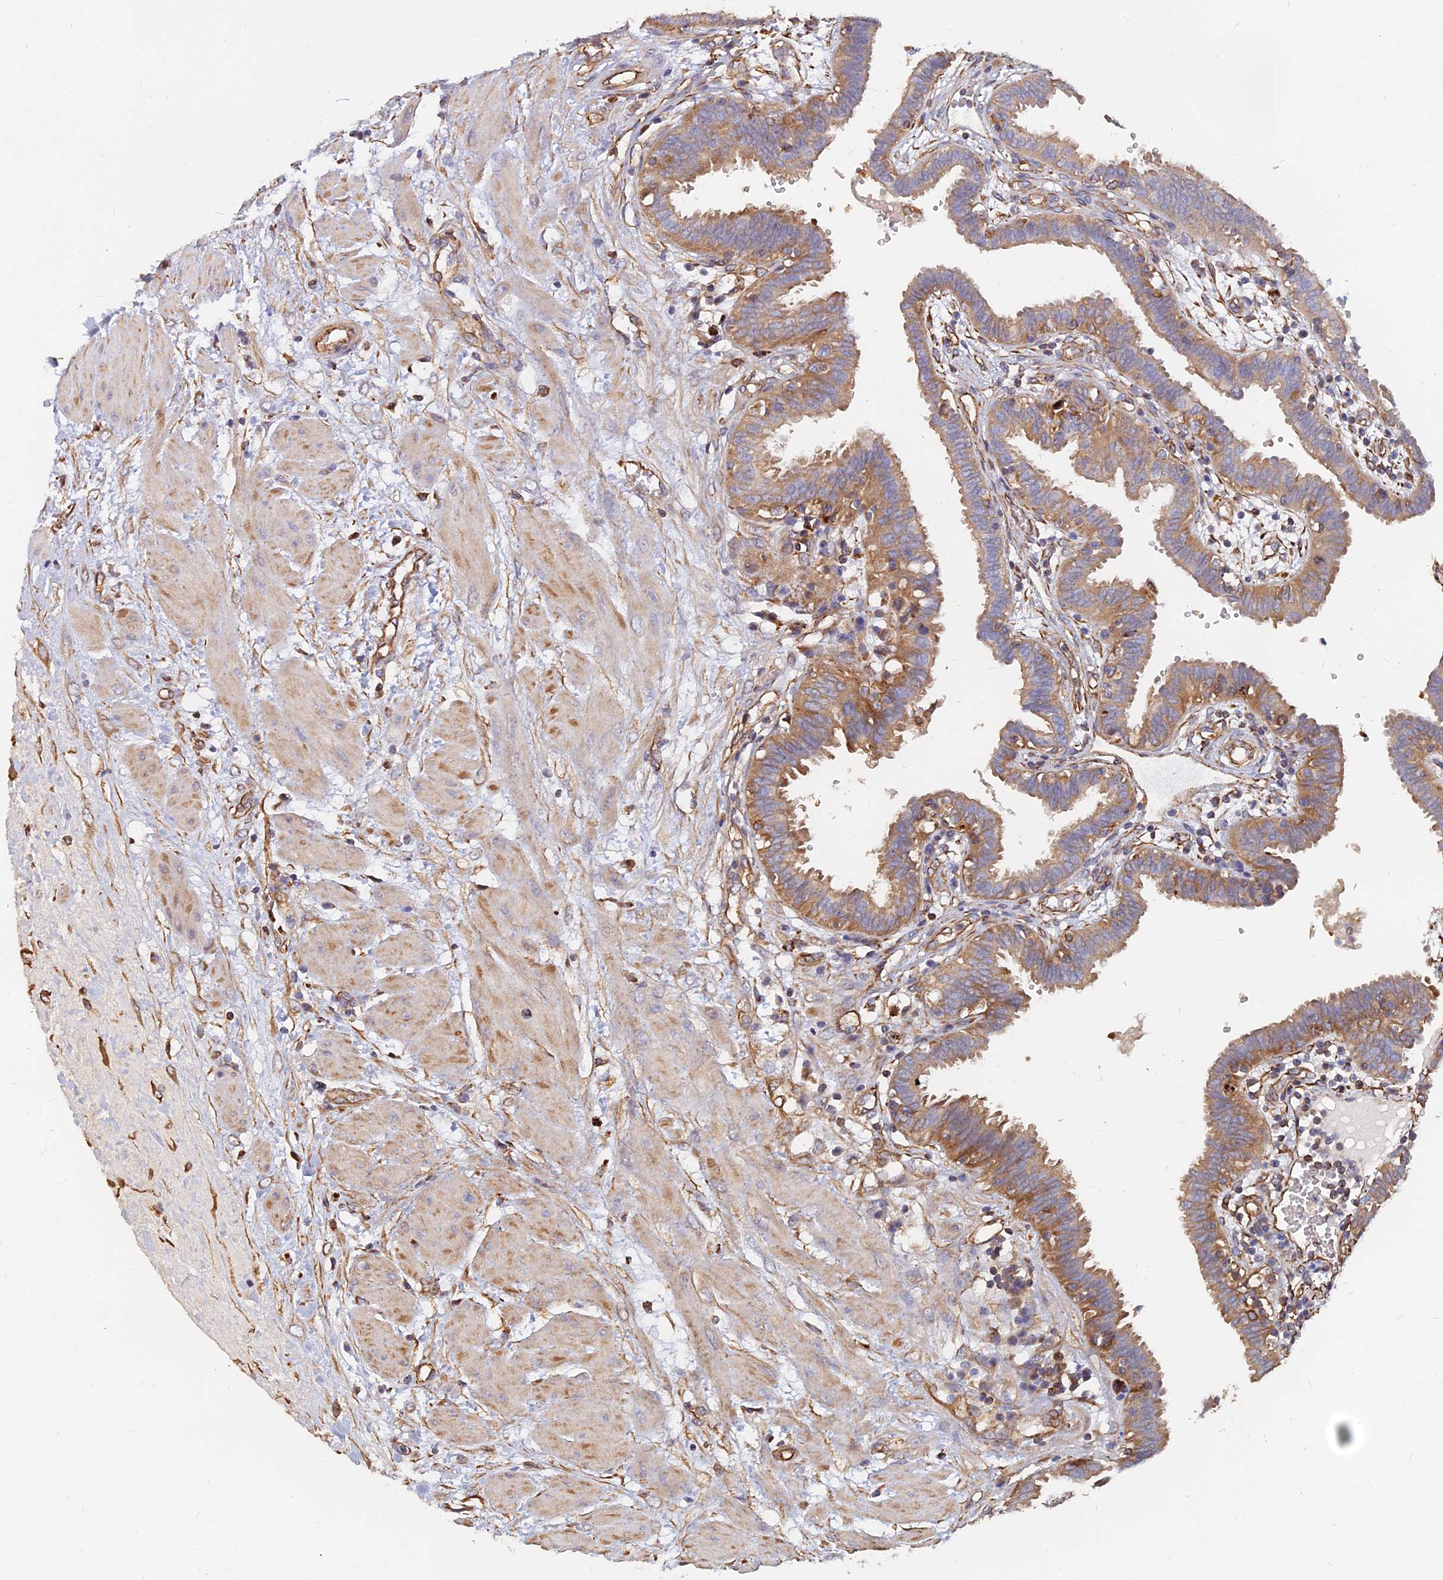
{"staining": {"intensity": "moderate", "quantity": ">75%", "location": "cytoplasmic/membranous"}, "tissue": "fallopian tube", "cell_type": "Glandular cells", "image_type": "normal", "snomed": [{"axis": "morphology", "description": "Normal tissue, NOS"}, {"axis": "topography", "description": "Fallopian tube"}, {"axis": "topography", "description": "Placenta"}], "caption": "Immunohistochemistry (DAB) staining of normal fallopian tube shows moderate cytoplasmic/membranous protein expression in approximately >75% of glandular cells.", "gene": "CDK18", "patient": {"sex": "female", "age": 32}}